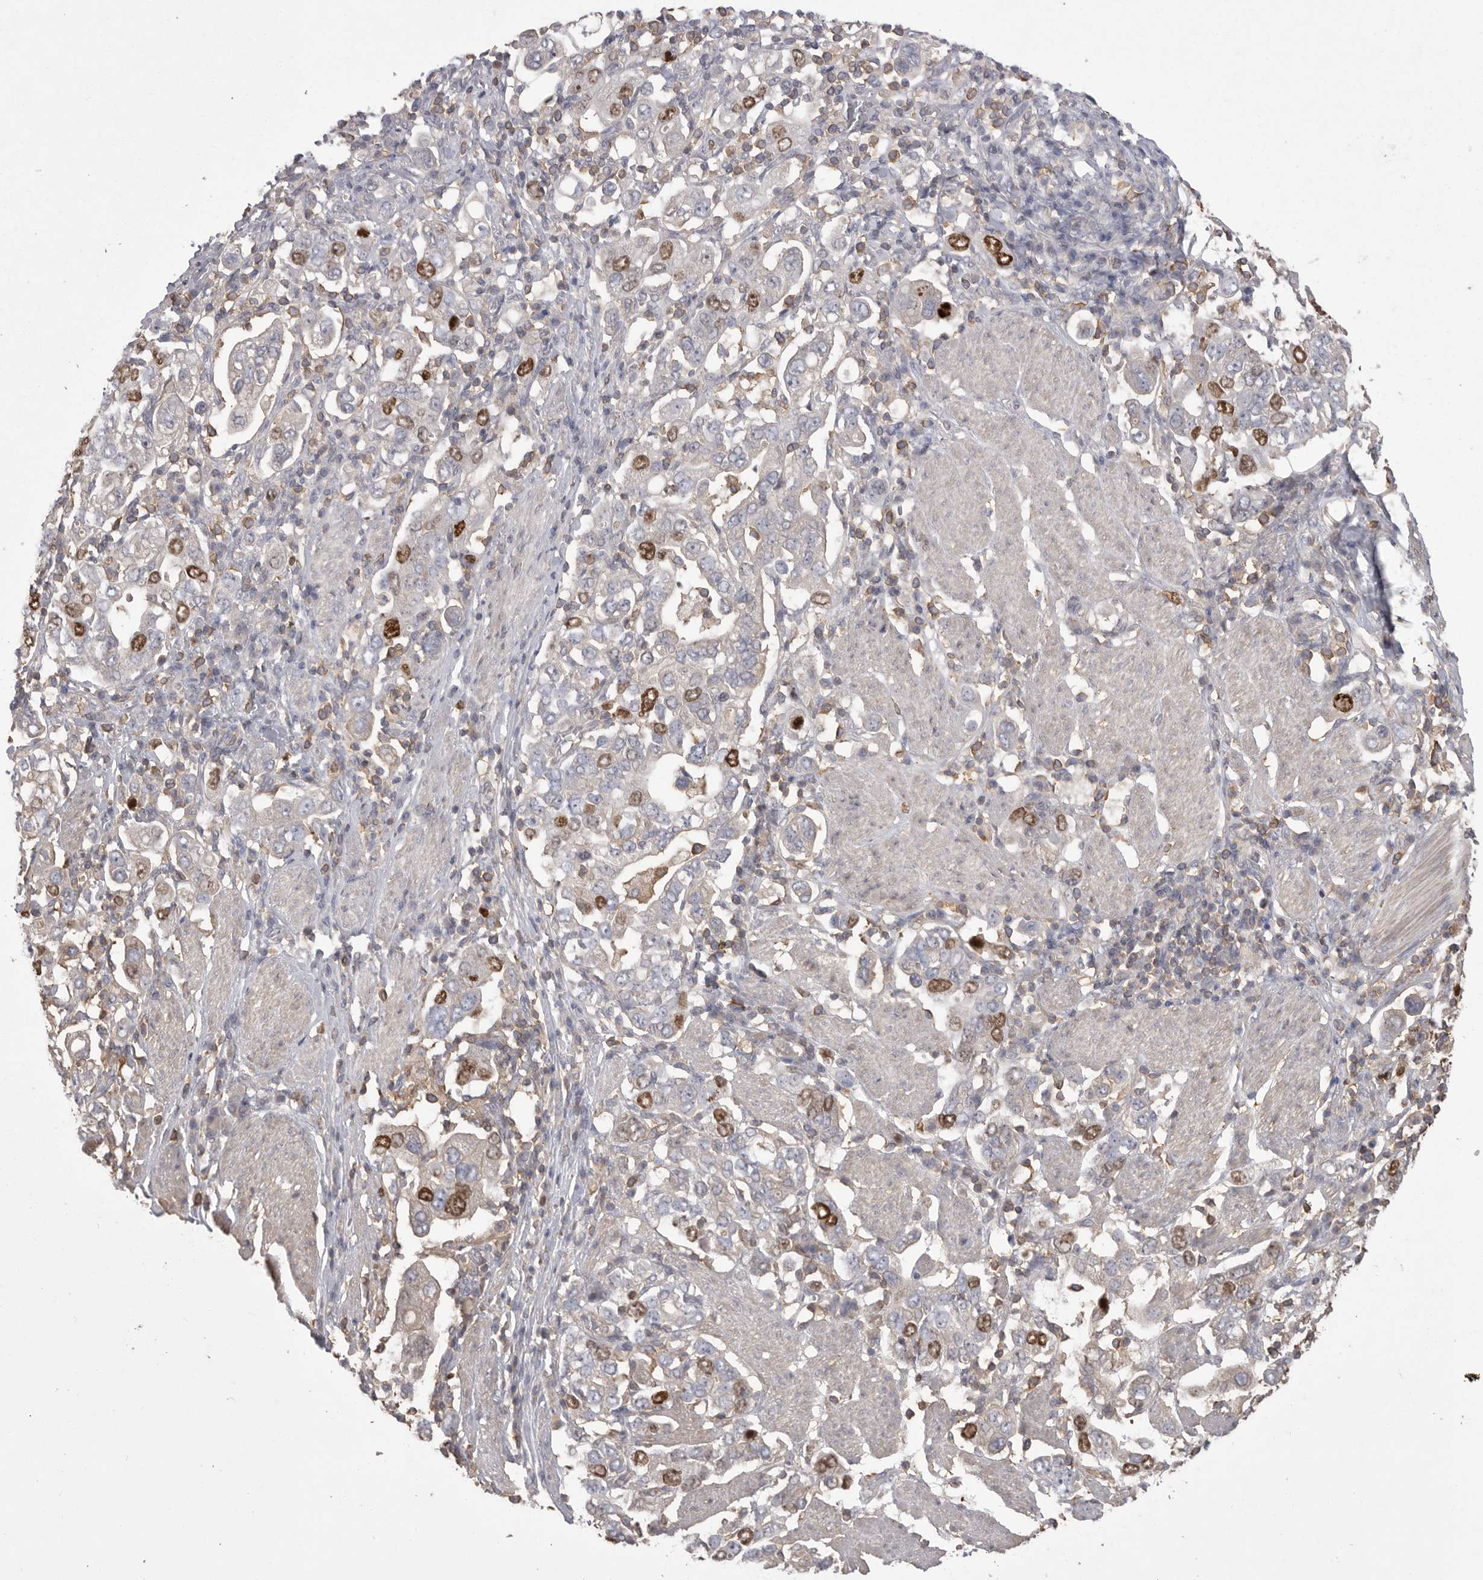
{"staining": {"intensity": "strong", "quantity": "25%-75%", "location": "nuclear"}, "tissue": "stomach cancer", "cell_type": "Tumor cells", "image_type": "cancer", "snomed": [{"axis": "morphology", "description": "Adenocarcinoma, NOS"}, {"axis": "topography", "description": "Stomach, upper"}], "caption": "A histopathology image showing strong nuclear expression in about 25%-75% of tumor cells in stomach cancer, as visualized by brown immunohistochemical staining.", "gene": "TOP2A", "patient": {"sex": "male", "age": 62}}